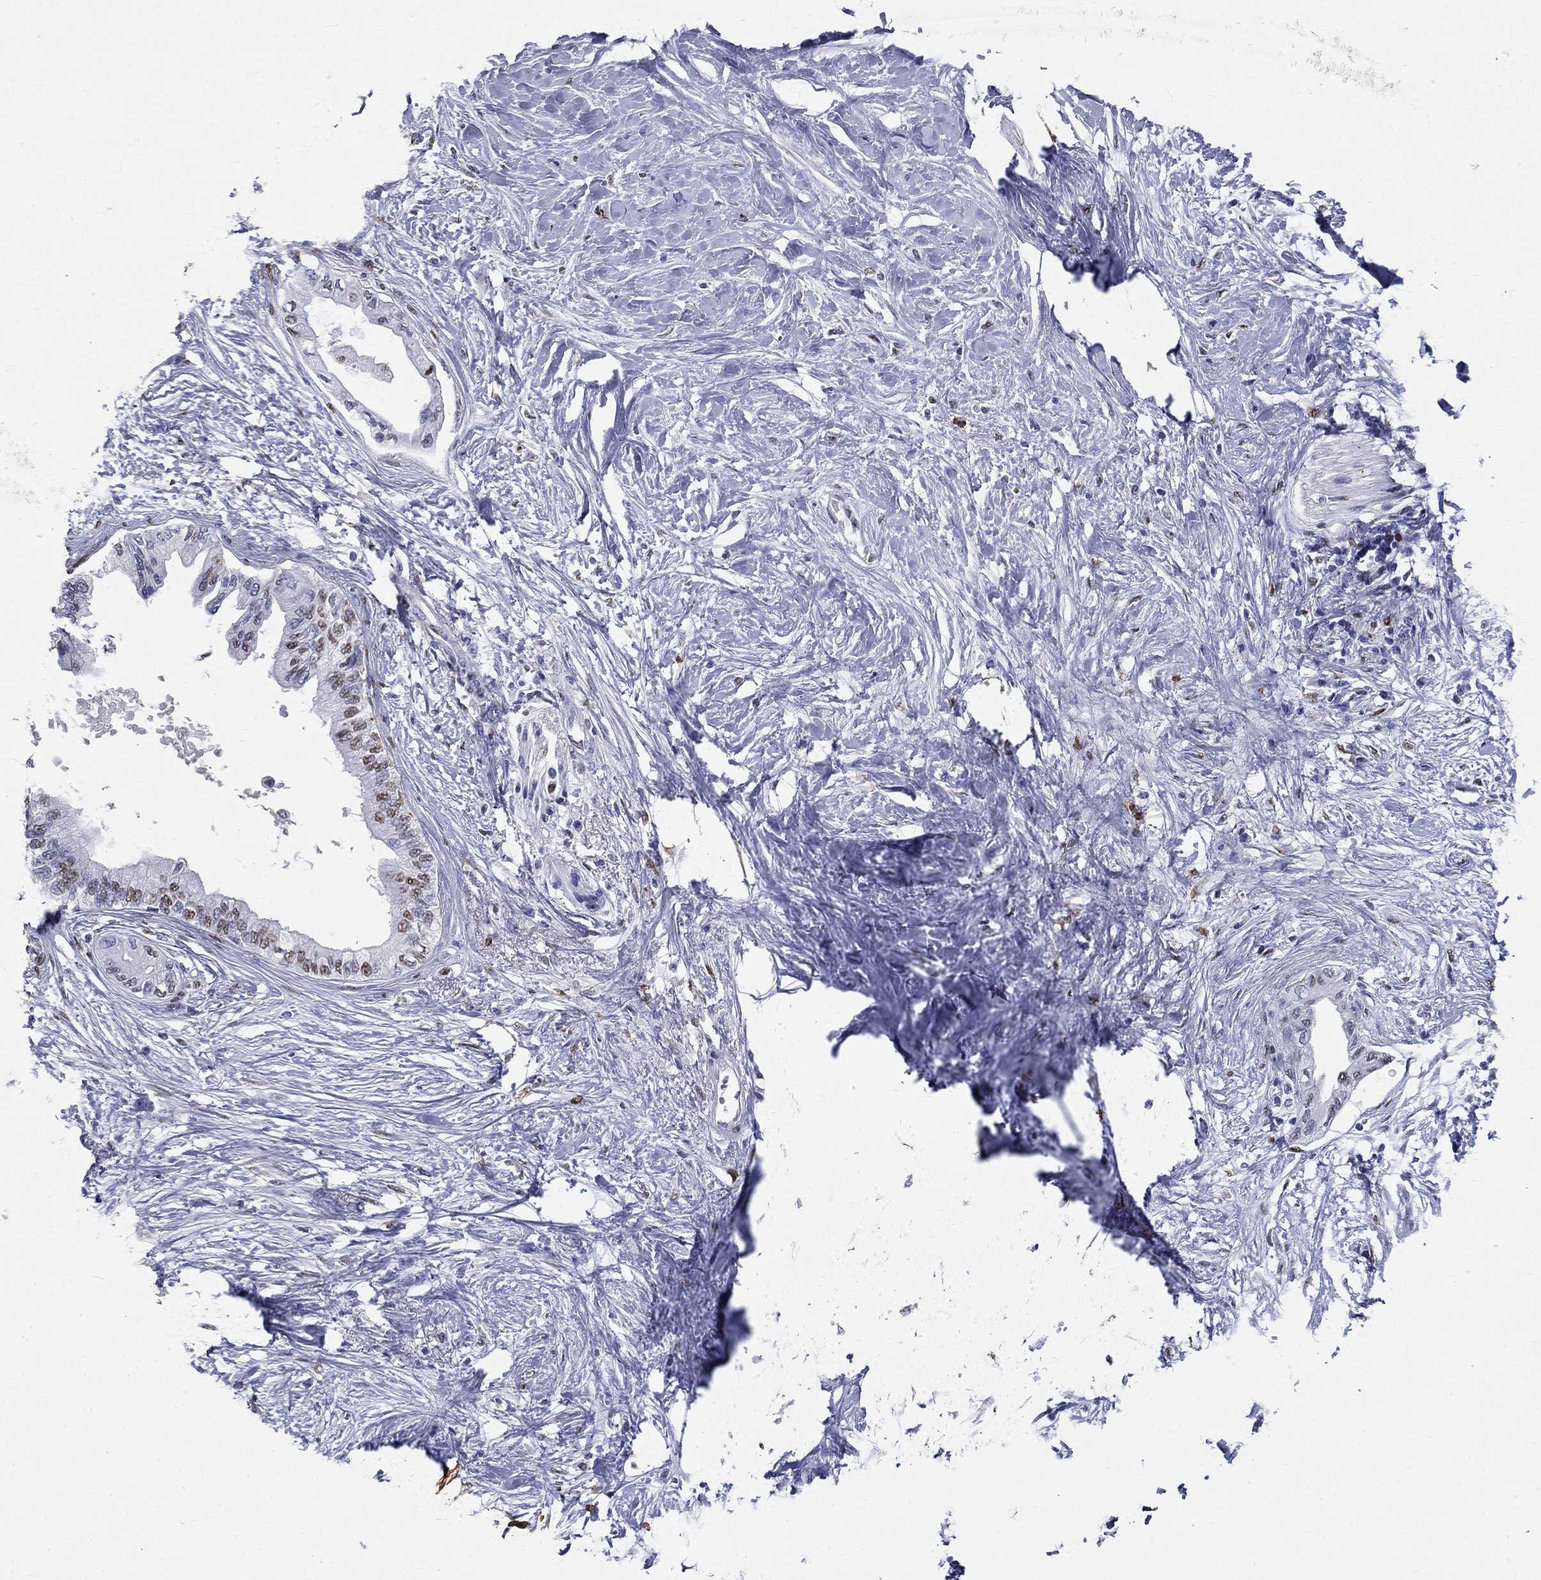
{"staining": {"intensity": "moderate", "quantity": "25%-75%", "location": "nuclear"}, "tissue": "pancreatic cancer", "cell_type": "Tumor cells", "image_type": "cancer", "snomed": [{"axis": "morphology", "description": "Normal tissue, NOS"}, {"axis": "morphology", "description": "Adenocarcinoma, NOS"}, {"axis": "topography", "description": "Pancreas"}, {"axis": "topography", "description": "Duodenum"}], "caption": "An image of pancreatic cancer stained for a protein exhibits moderate nuclear brown staining in tumor cells. (Stains: DAB in brown, nuclei in blue, Microscopy: brightfield microscopy at high magnification).", "gene": "IGSF8", "patient": {"sex": "female", "age": 60}}